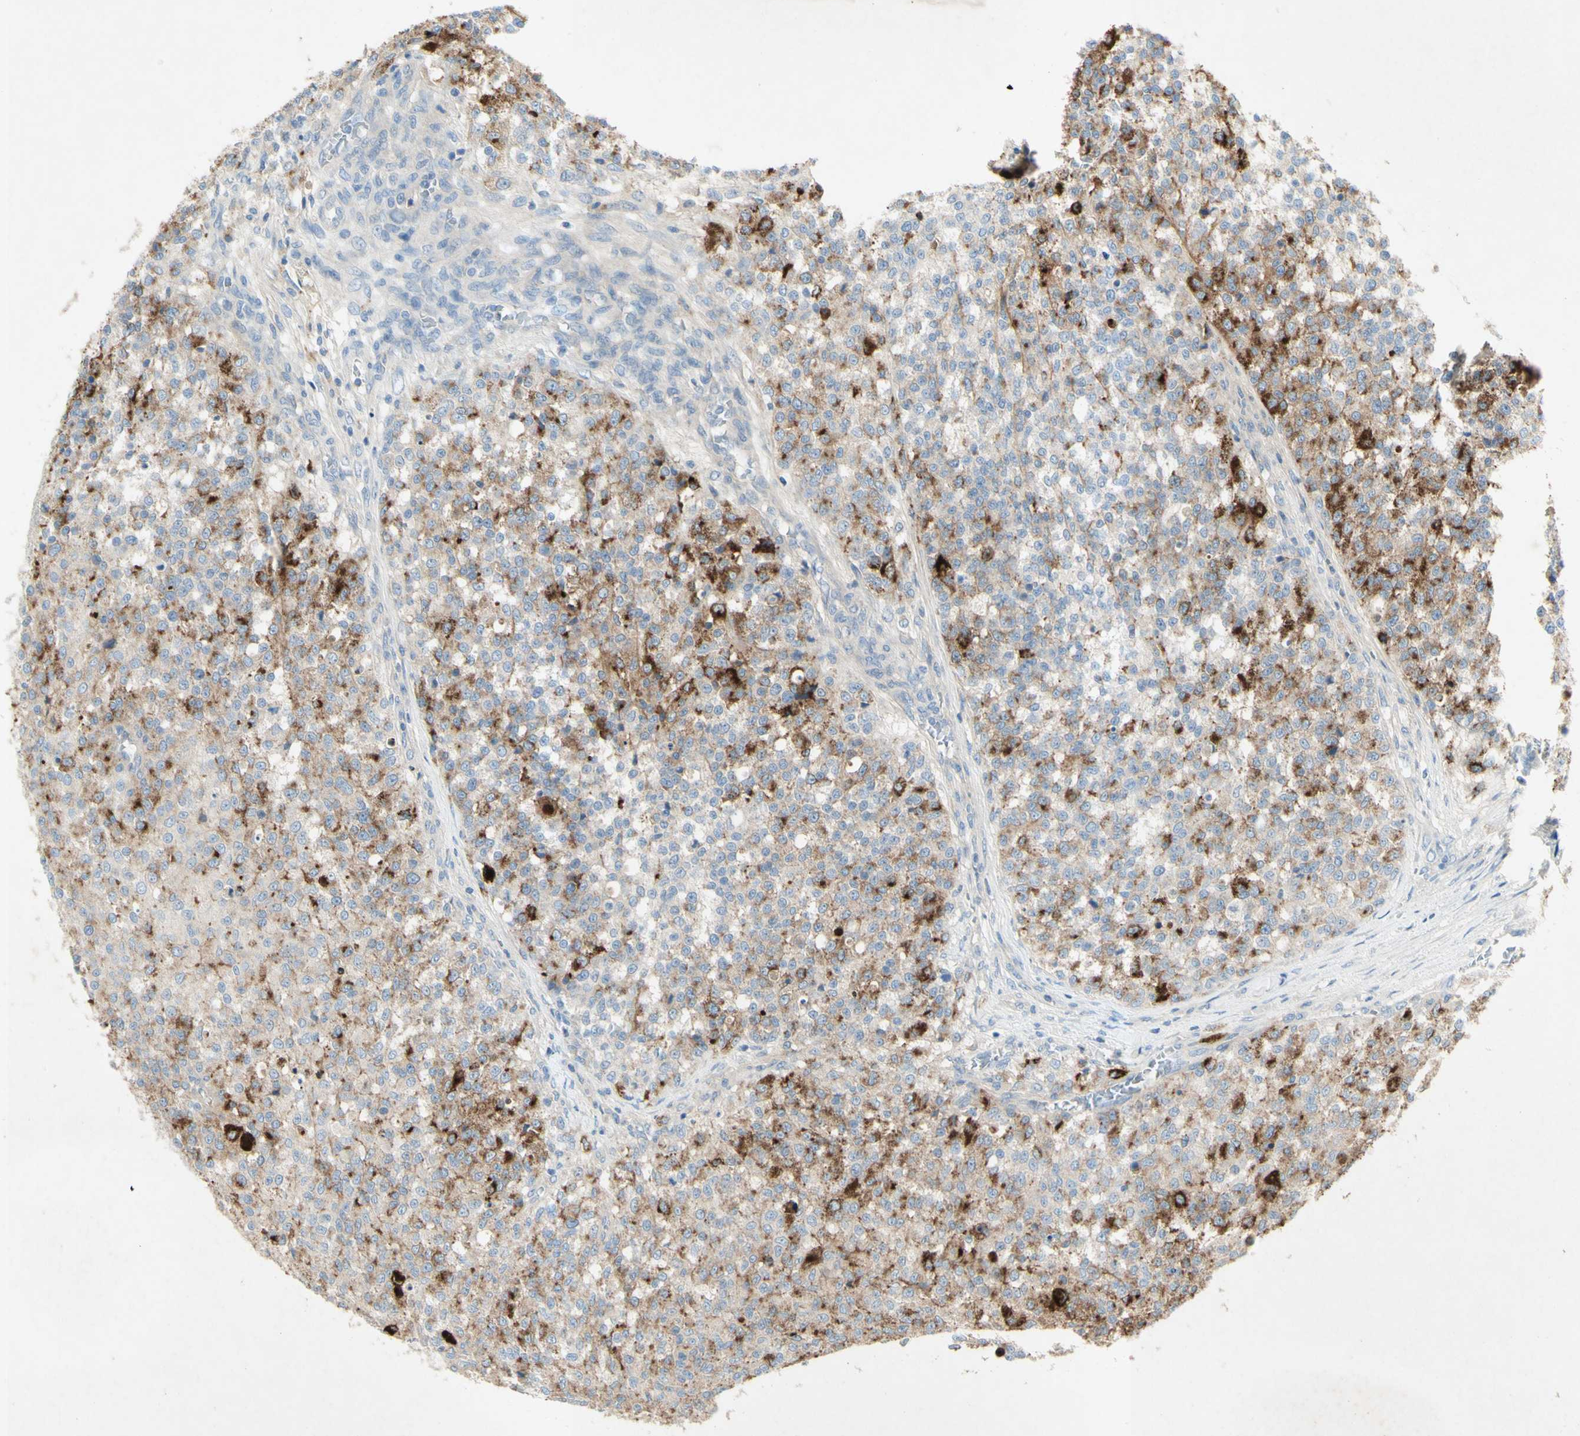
{"staining": {"intensity": "strong", "quantity": "<25%", "location": "cytoplasmic/membranous"}, "tissue": "testis cancer", "cell_type": "Tumor cells", "image_type": "cancer", "snomed": [{"axis": "morphology", "description": "Seminoma, NOS"}, {"axis": "topography", "description": "Testis"}], "caption": "Protein staining of seminoma (testis) tissue displays strong cytoplasmic/membranous expression in about <25% of tumor cells.", "gene": "GDF15", "patient": {"sex": "male", "age": 59}}